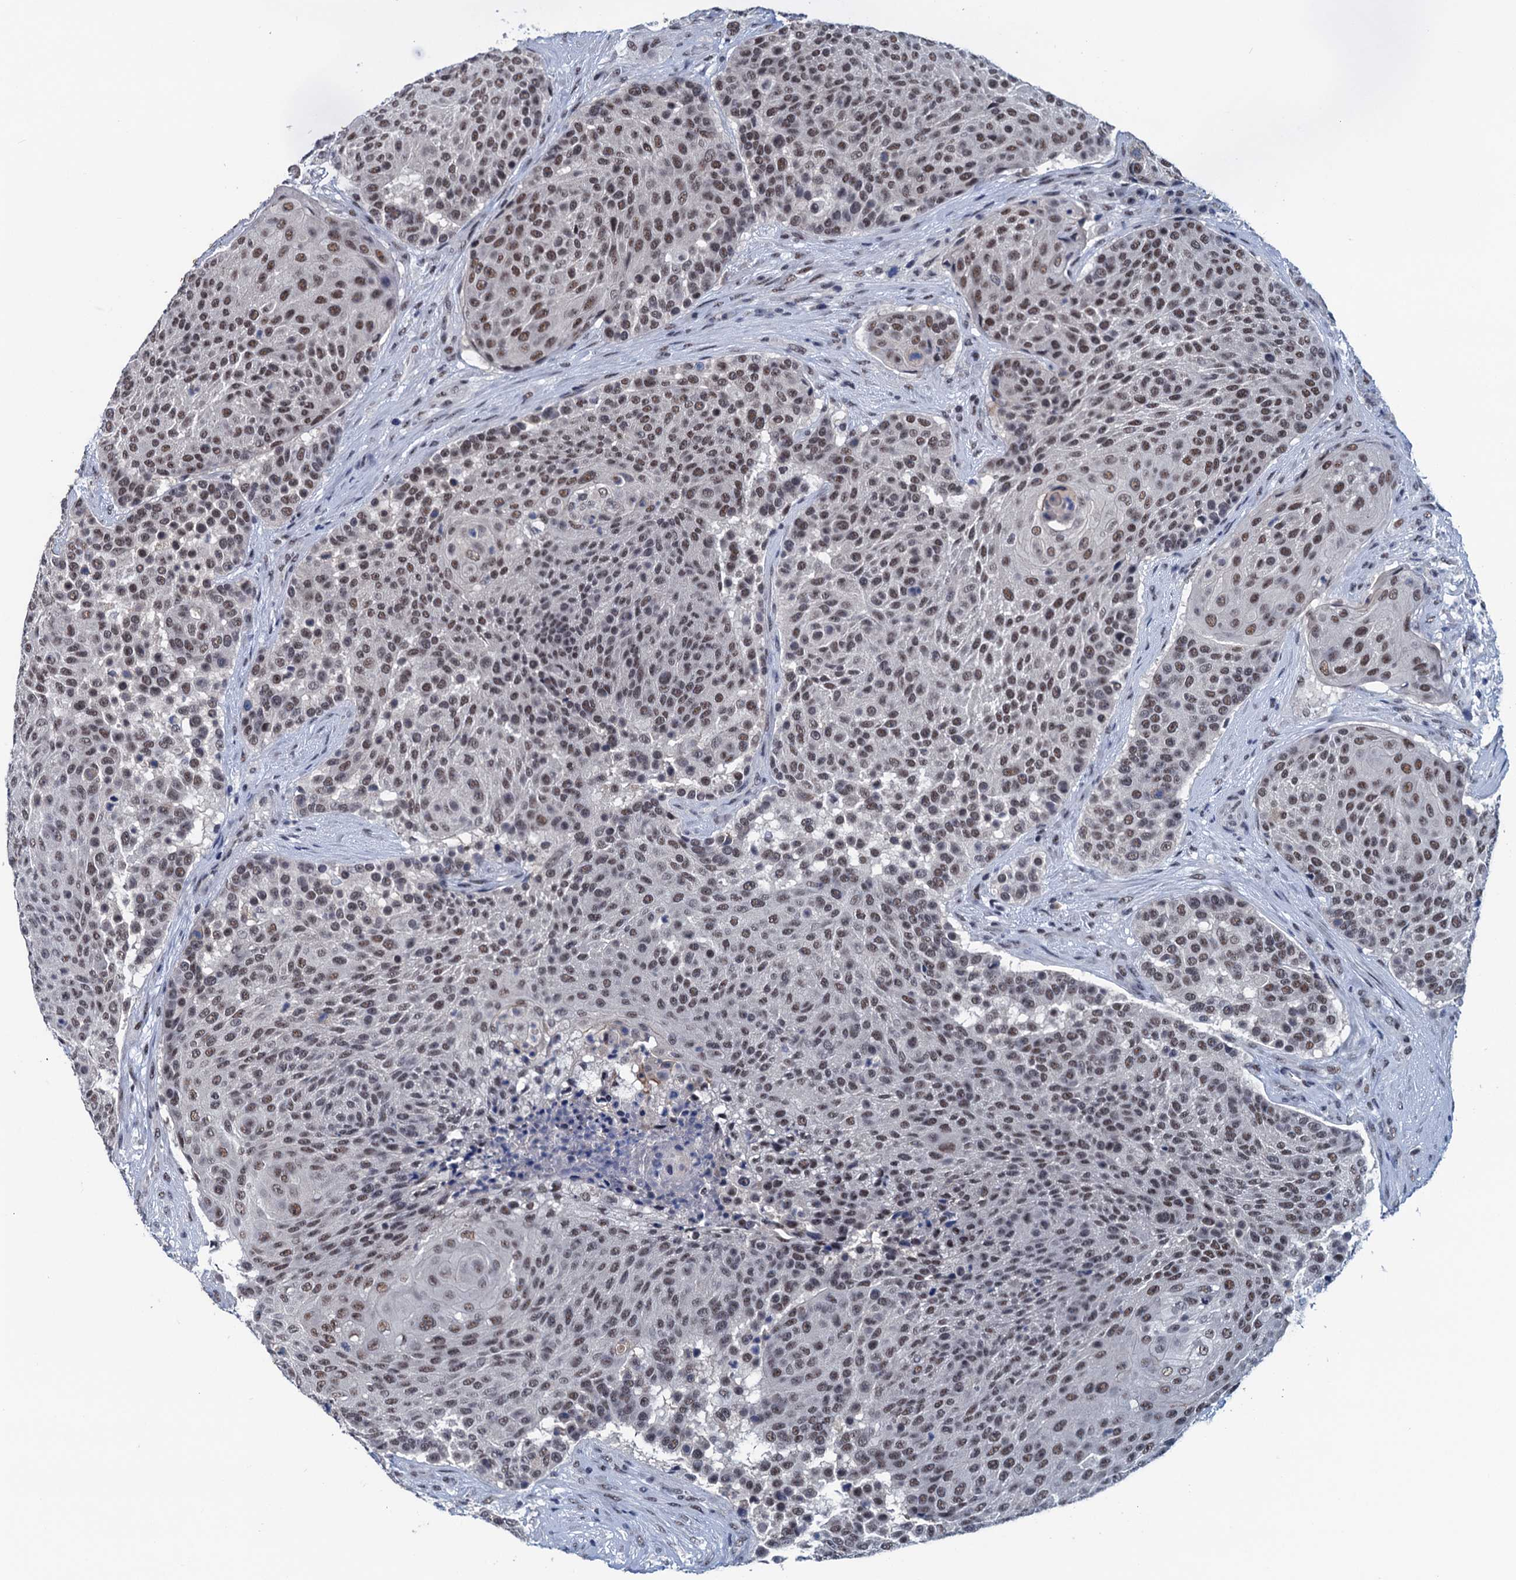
{"staining": {"intensity": "moderate", "quantity": ">75%", "location": "nuclear"}, "tissue": "urothelial cancer", "cell_type": "Tumor cells", "image_type": "cancer", "snomed": [{"axis": "morphology", "description": "Urothelial carcinoma, High grade"}, {"axis": "topography", "description": "Urinary bladder"}], "caption": "Urothelial carcinoma (high-grade) stained for a protein displays moderate nuclear positivity in tumor cells. The staining was performed using DAB to visualize the protein expression in brown, while the nuclei were stained in blue with hematoxylin (Magnification: 20x).", "gene": "FNBP4", "patient": {"sex": "female", "age": 63}}